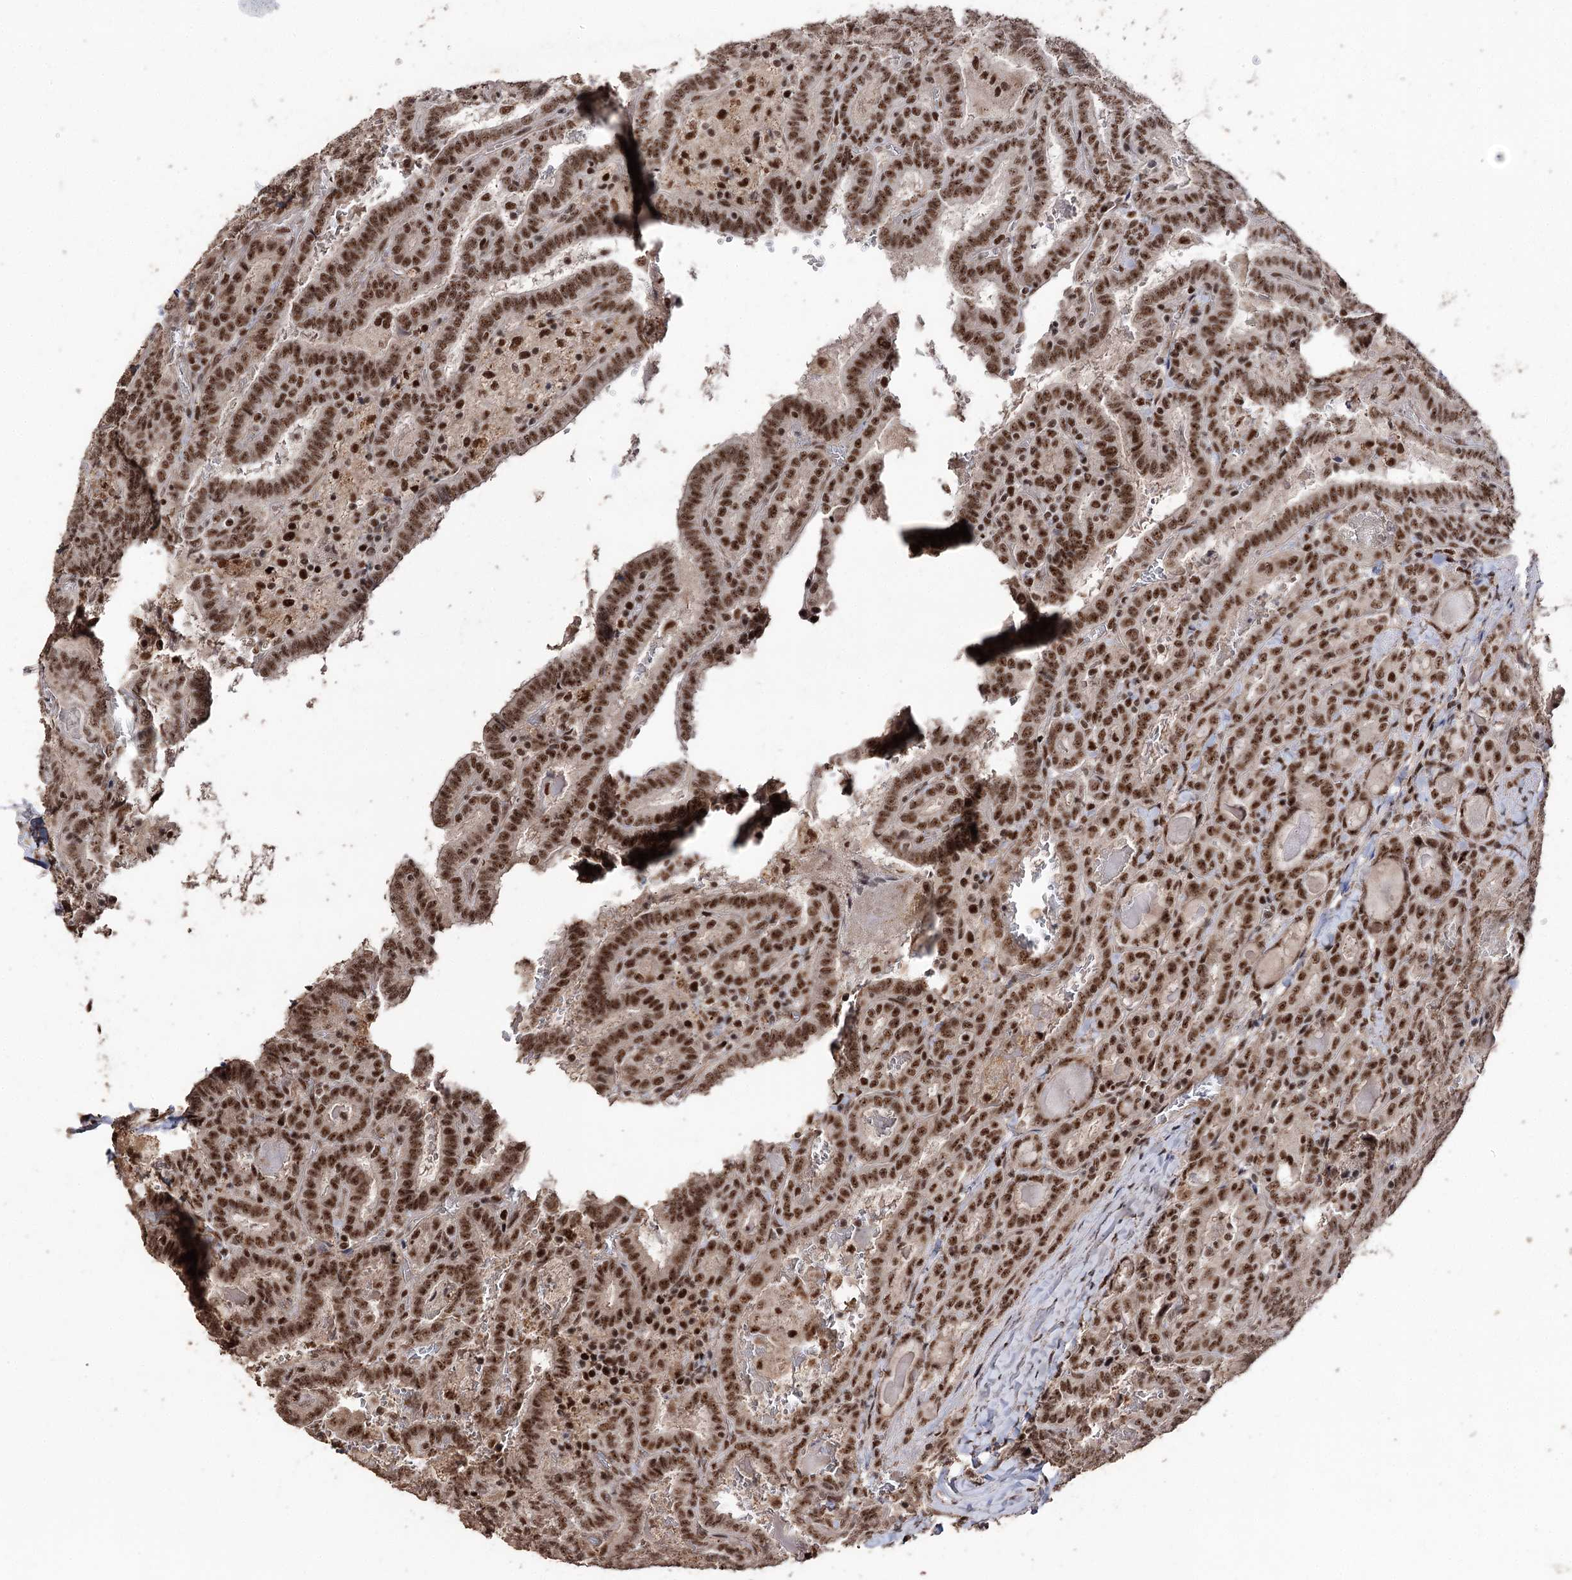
{"staining": {"intensity": "strong", "quantity": ">75%", "location": "nuclear"}, "tissue": "thyroid cancer", "cell_type": "Tumor cells", "image_type": "cancer", "snomed": [{"axis": "morphology", "description": "Papillary adenocarcinoma, NOS"}, {"axis": "topography", "description": "Thyroid gland"}], "caption": "Strong nuclear protein staining is present in approximately >75% of tumor cells in thyroid papillary adenocarcinoma. (brown staining indicates protein expression, while blue staining denotes nuclei).", "gene": "U2SURP", "patient": {"sex": "female", "age": 72}}